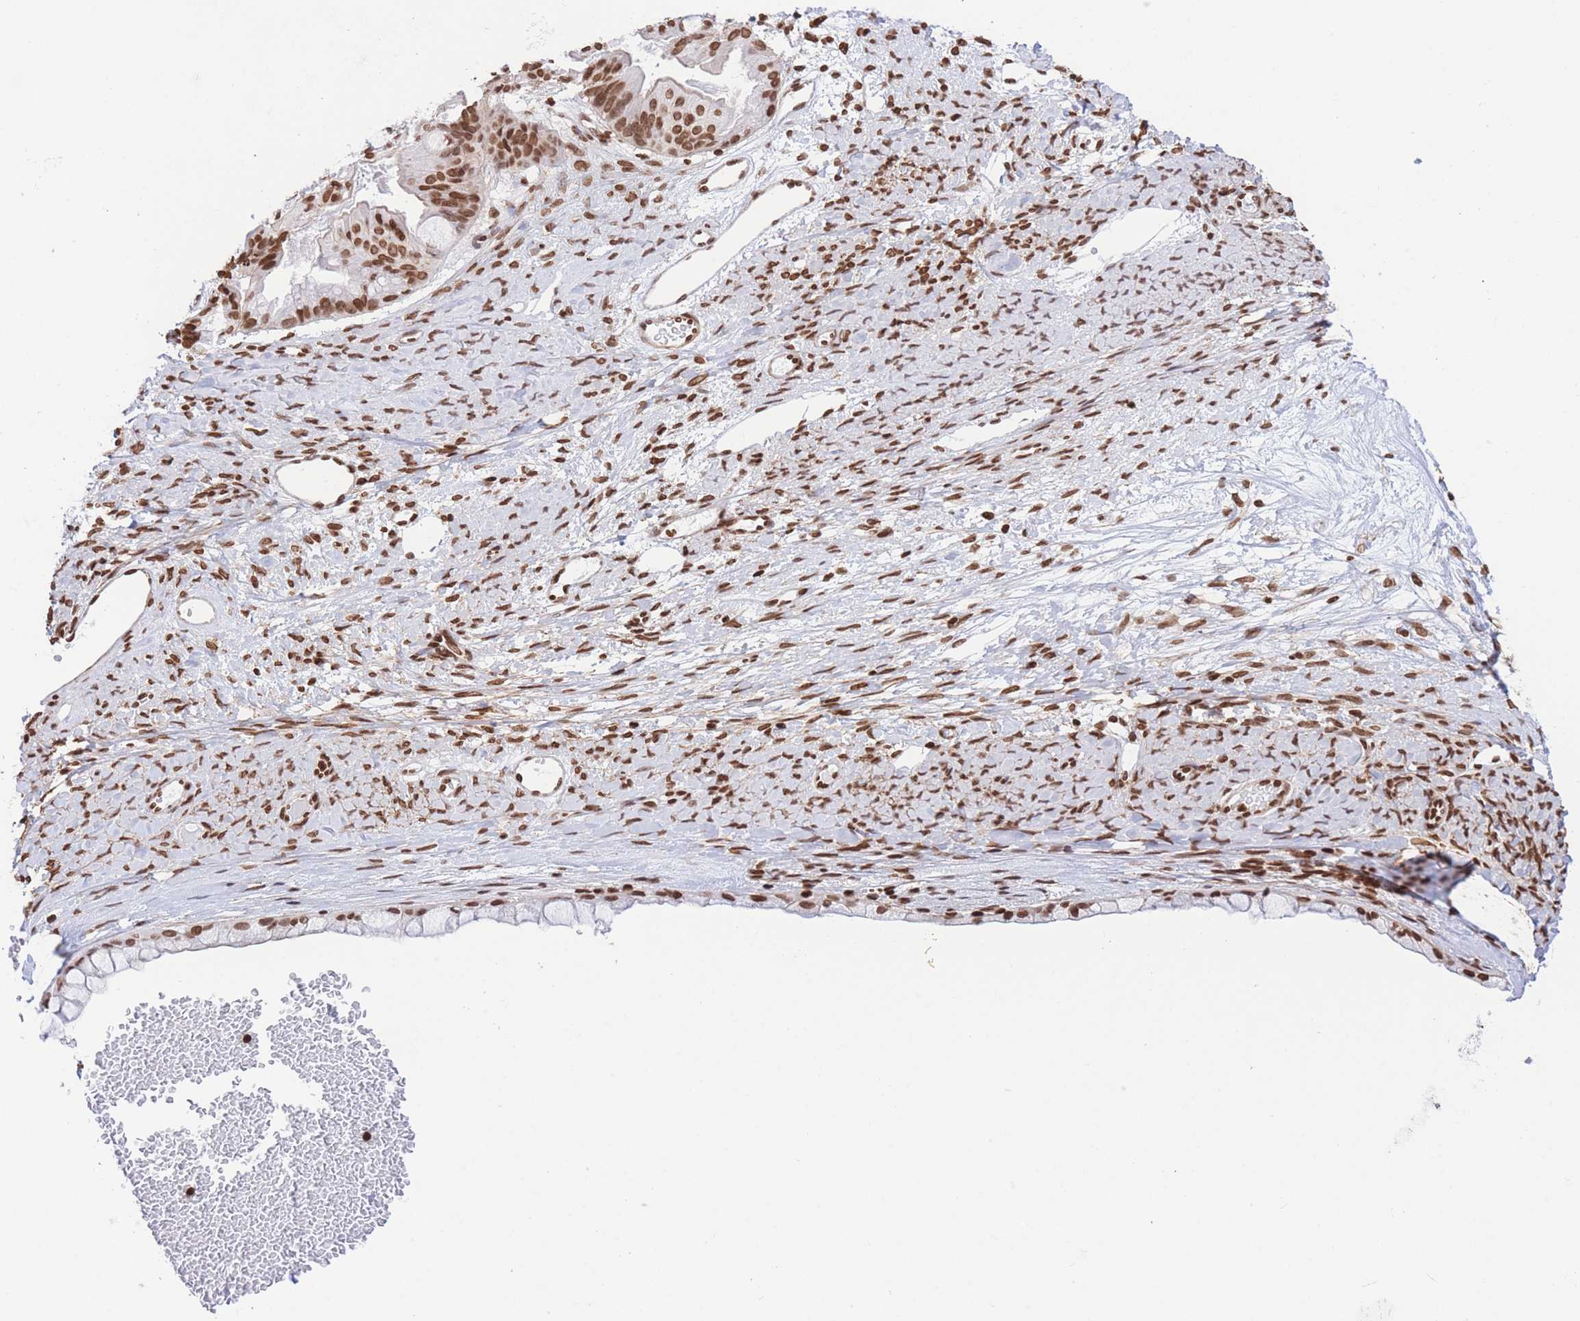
{"staining": {"intensity": "moderate", "quantity": ">75%", "location": "nuclear"}, "tissue": "ovarian cancer", "cell_type": "Tumor cells", "image_type": "cancer", "snomed": [{"axis": "morphology", "description": "Cystadenocarcinoma, mucinous, NOS"}, {"axis": "topography", "description": "Ovary"}], "caption": "Moderate nuclear positivity is appreciated in approximately >75% of tumor cells in ovarian cancer.", "gene": "H2BC11", "patient": {"sex": "female", "age": 61}}